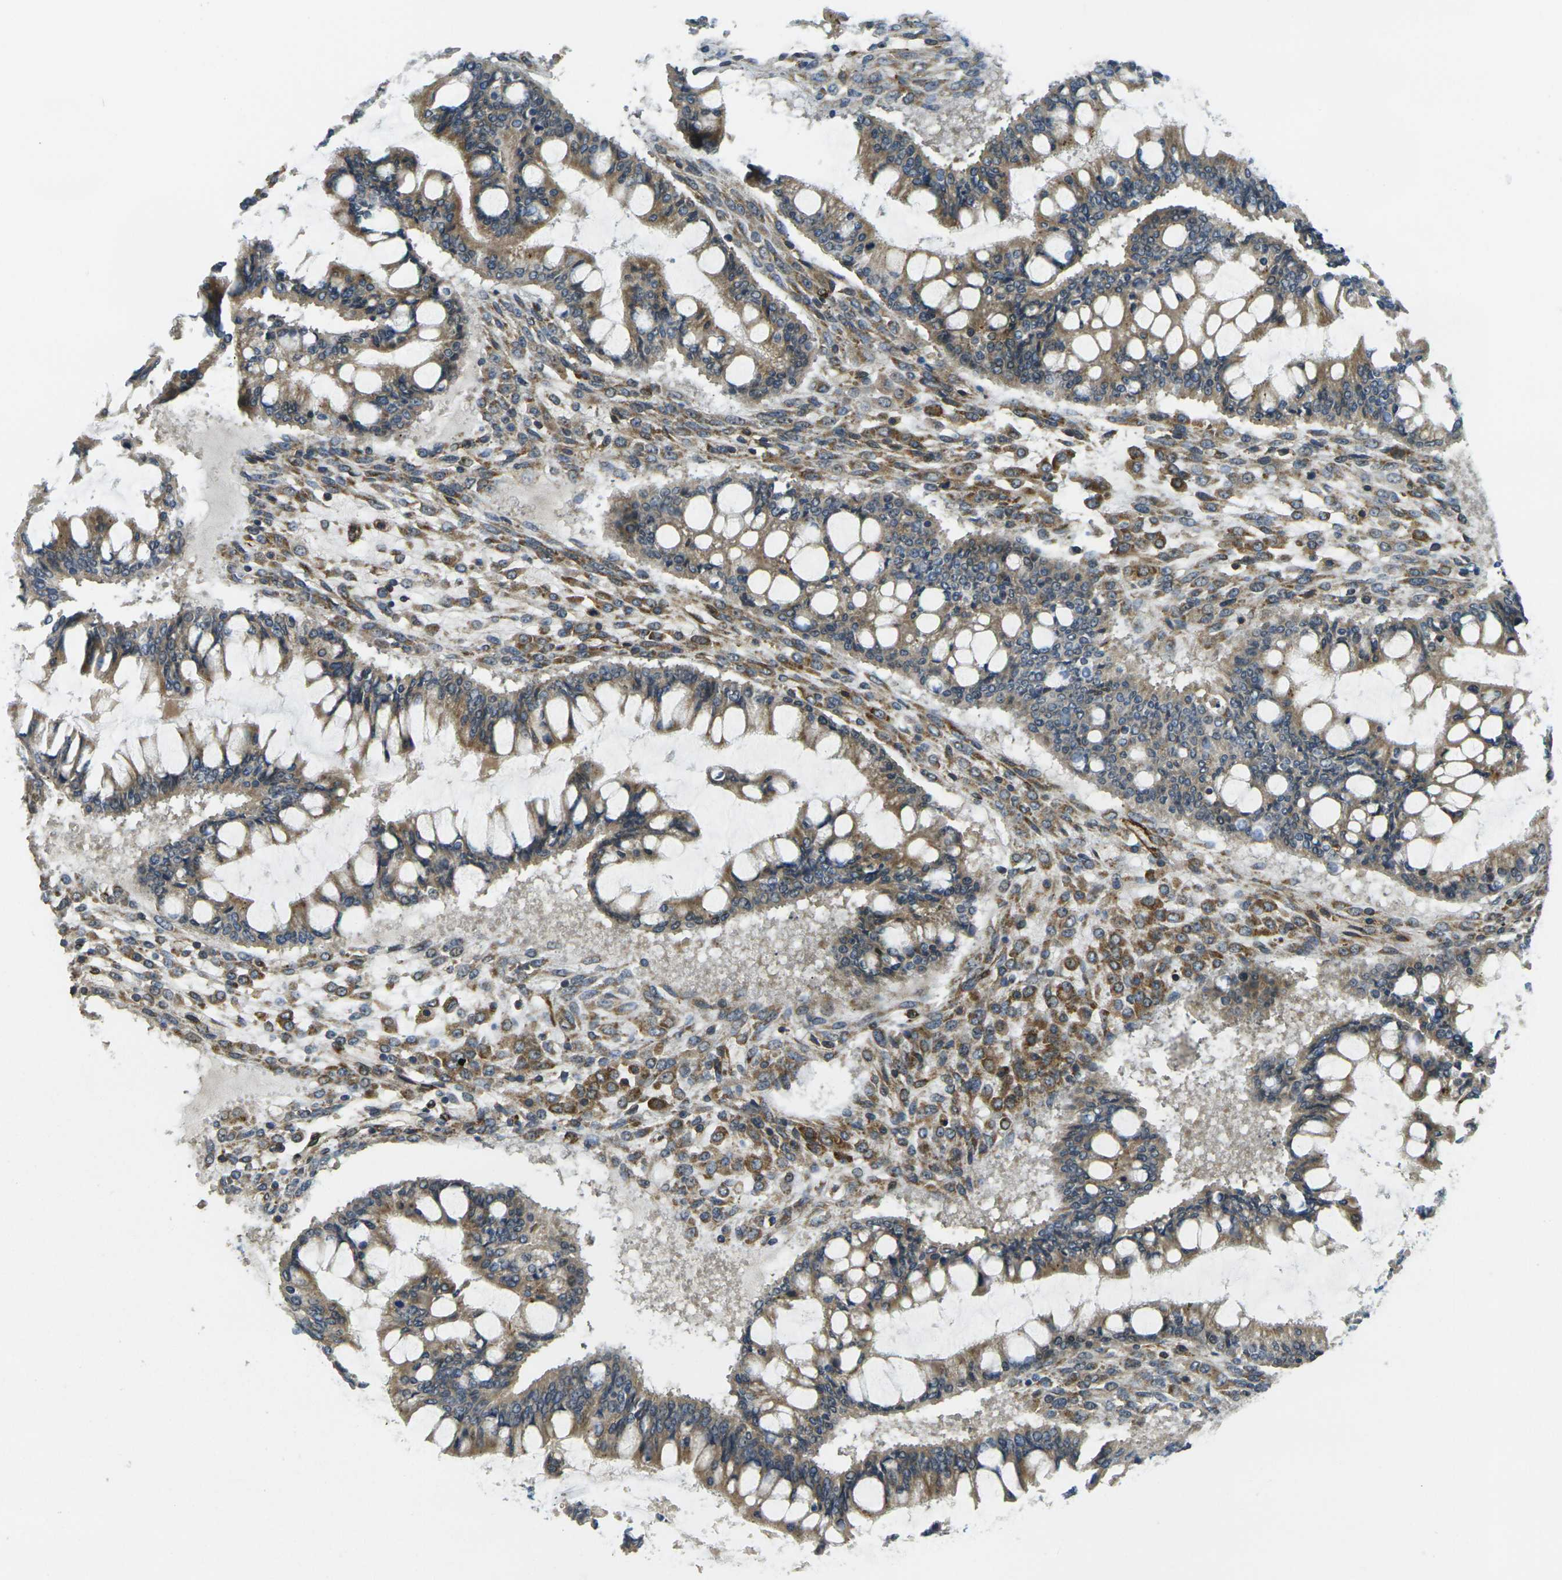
{"staining": {"intensity": "moderate", "quantity": ">75%", "location": "cytoplasmic/membranous"}, "tissue": "ovarian cancer", "cell_type": "Tumor cells", "image_type": "cancer", "snomed": [{"axis": "morphology", "description": "Cystadenocarcinoma, mucinous, NOS"}, {"axis": "topography", "description": "Ovary"}], "caption": "A brown stain highlights moderate cytoplasmic/membranous staining of a protein in ovarian mucinous cystadenocarcinoma tumor cells.", "gene": "FUT11", "patient": {"sex": "female", "age": 73}}